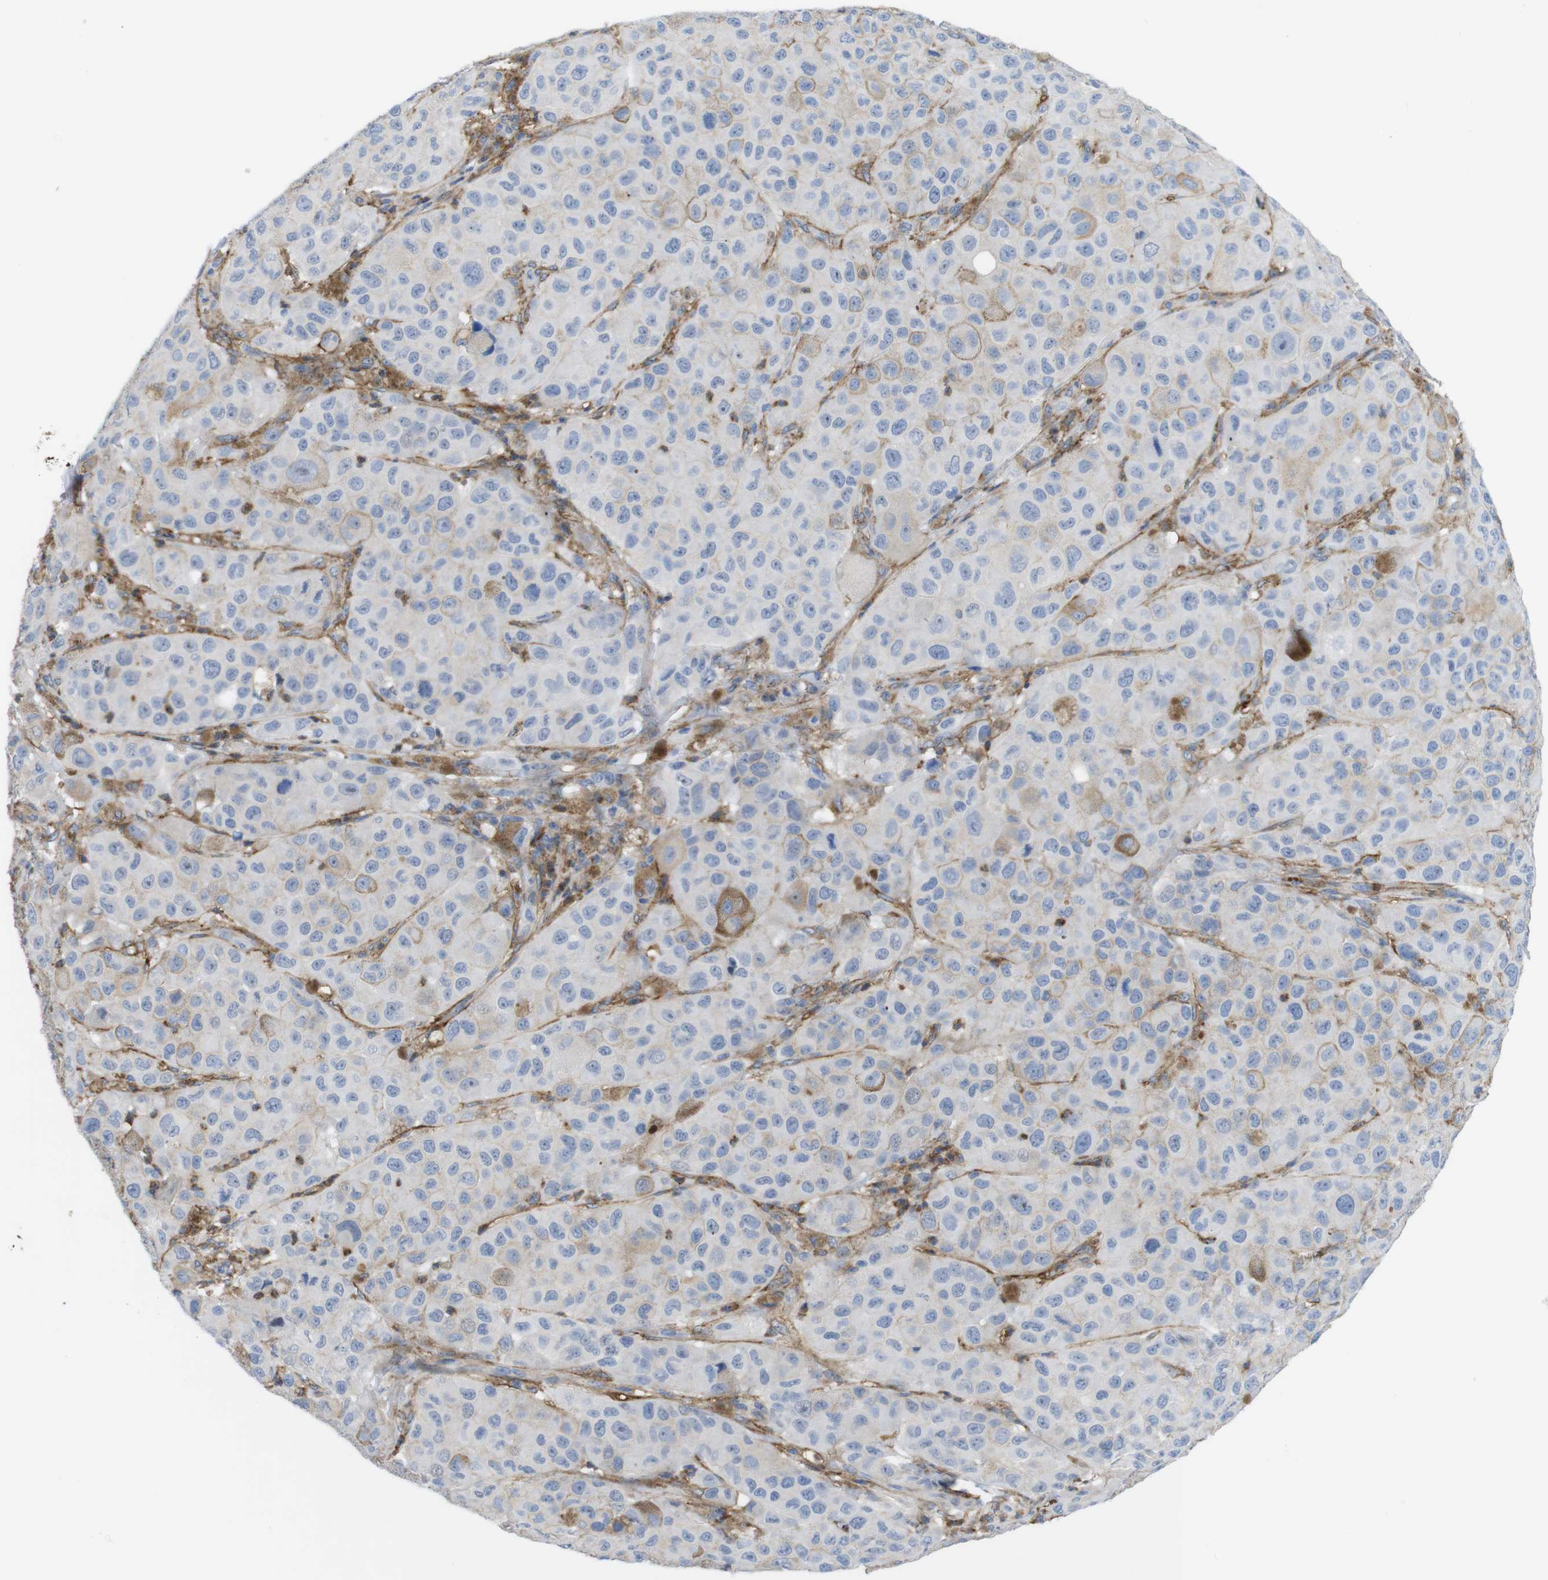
{"staining": {"intensity": "negative", "quantity": "none", "location": "none"}, "tissue": "melanoma", "cell_type": "Tumor cells", "image_type": "cancer", "snomed": [{"axis": "morphology", "description": "Malignant melanoma, NOS"}, {"axis": "topography", "description": "Skin"}], "caption": "Protein analysis of melanoma reveals no significant staining in tumor cells.", "gene": "CYBRD1", "patient": {"sex": "male", "age": 96}}